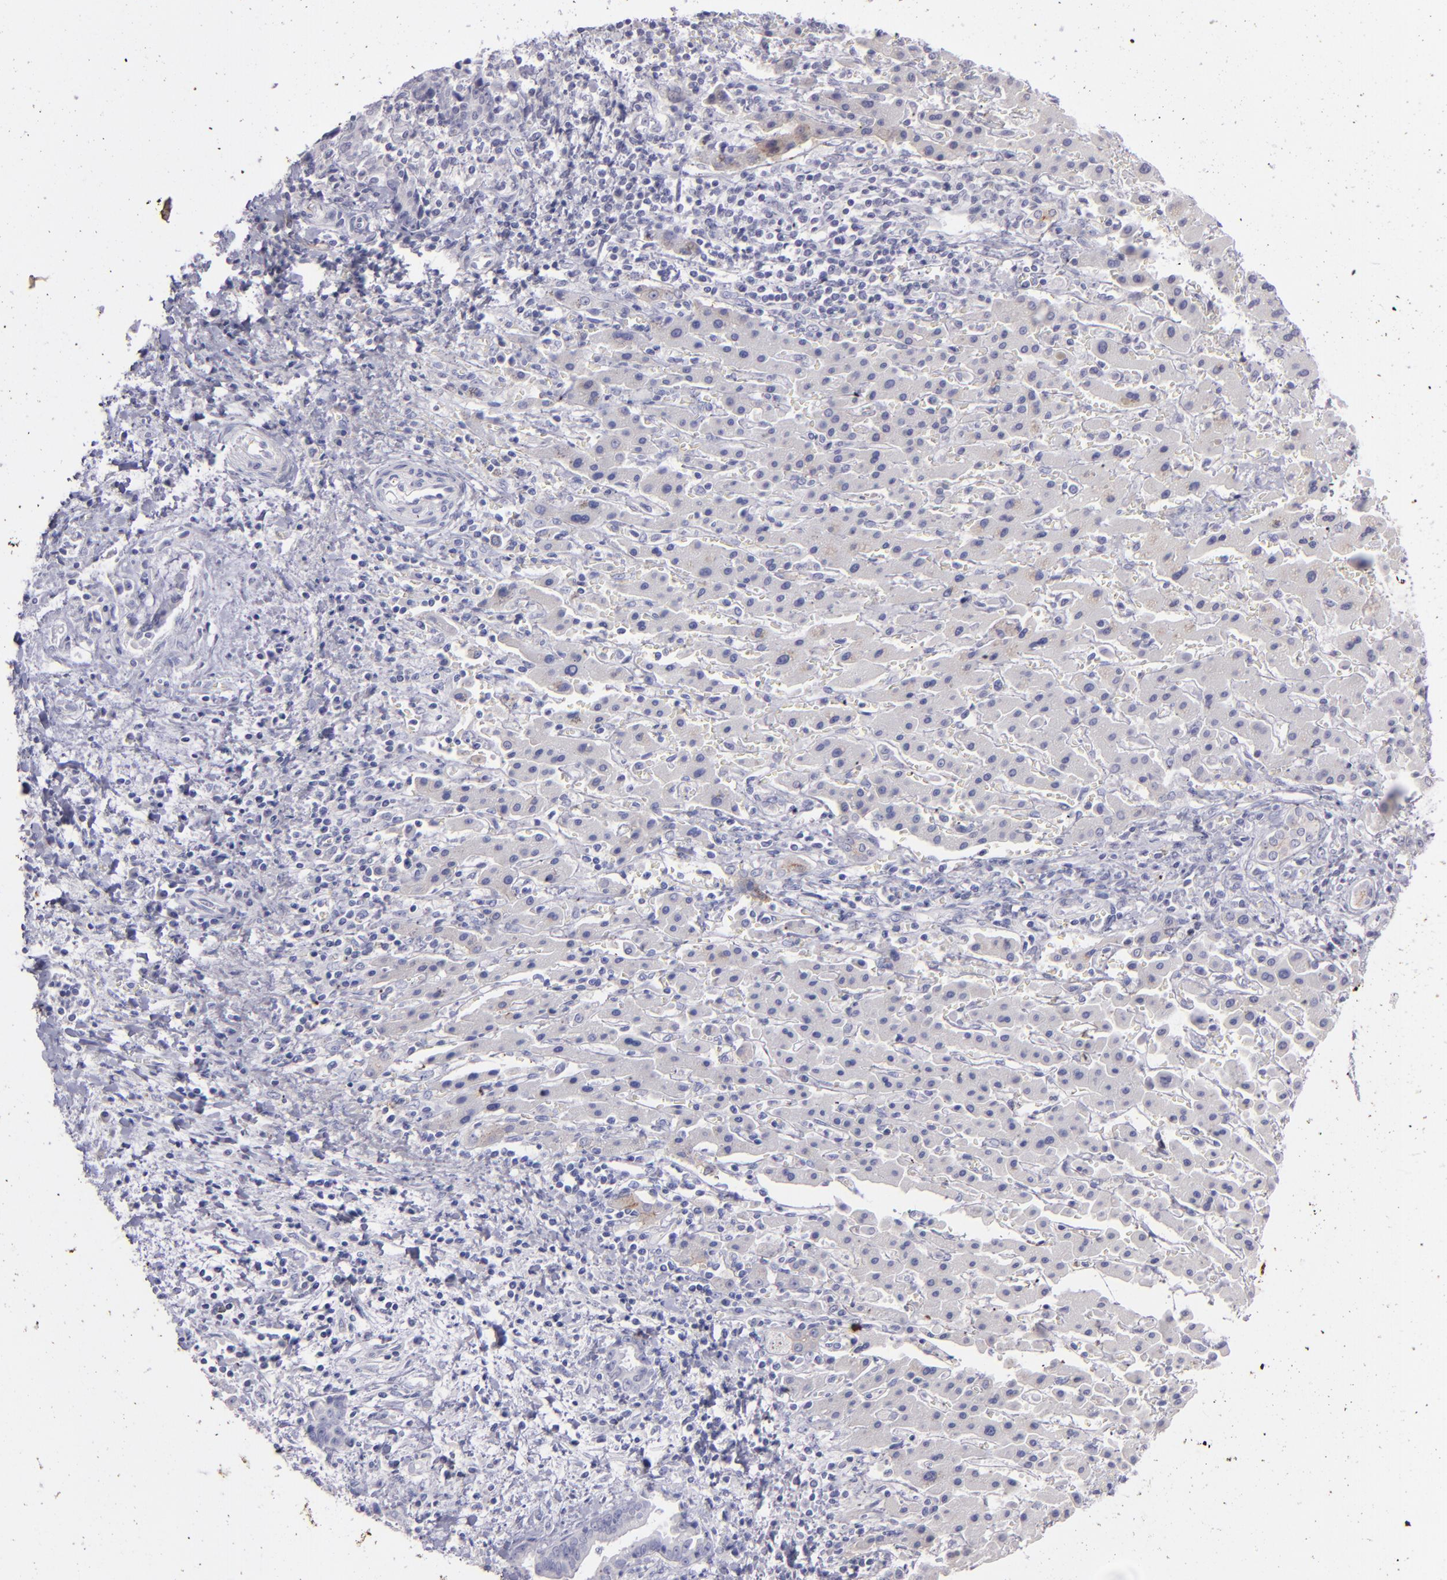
{"staining": {"intensity": "negative", "quantity": "none", "location": "none"}, "tissue": "liver cancer", "cell_type": "Tumor cells", "image_type": "cancer", "snomed": [{"axis": "morphology", "description": "Cholangiocarcinoma"}, {"axis": "topography", "description": "Liver"}], "caption": "A high-resolution histopathology image shows immunohistochemistry (IHC) staining of cholangiocarcinoma (liver), which reveals no significant positivity in tumor cells.", "gene": "SNAP25", "patient": {"sex": "male", "age": 57}}